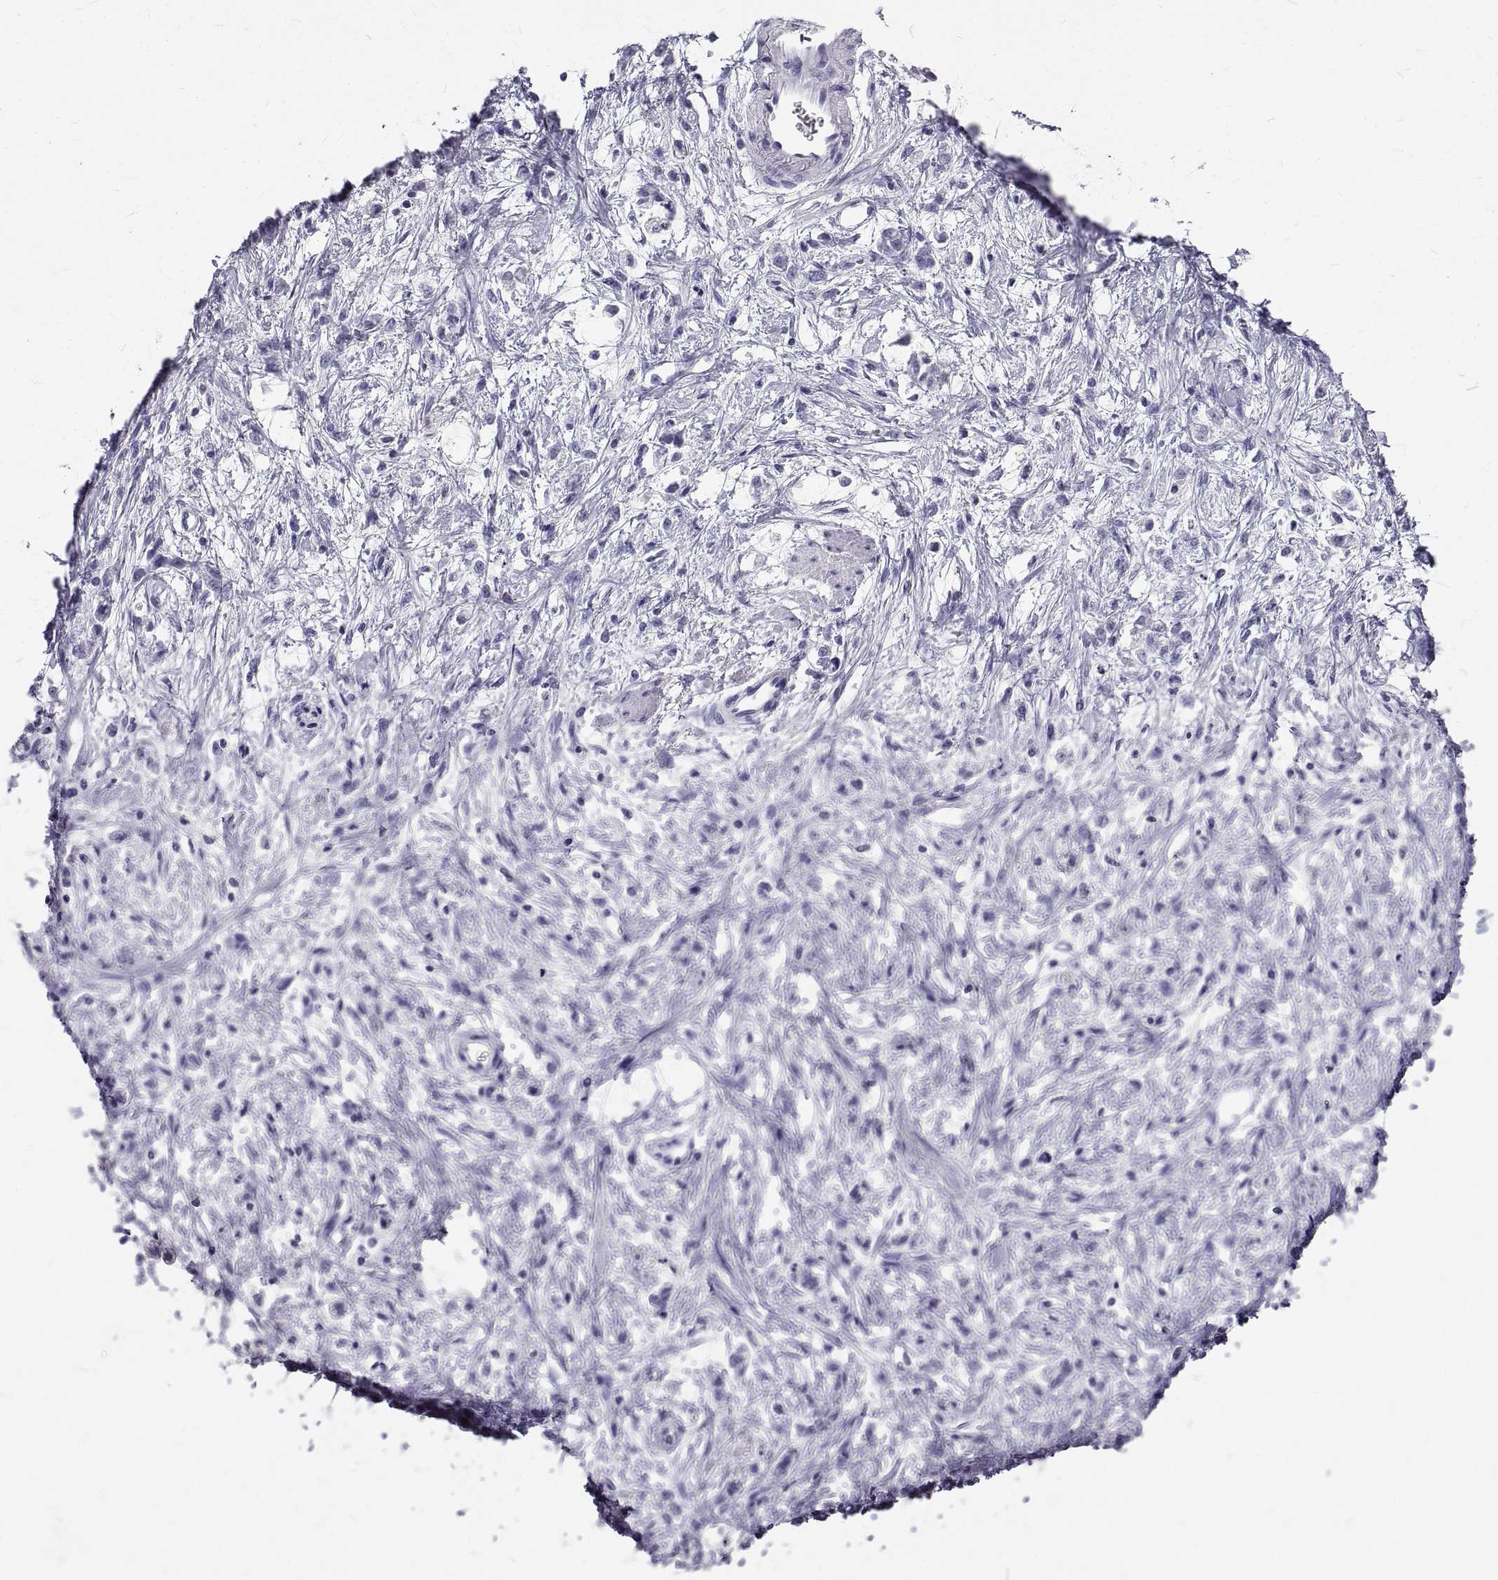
{"staining": {"intensity": "negative", "quantity": "none", "location": "none"}, "tissue": "stomach cancer", "cell_type": "Tumor cells", "image_type": "cancer", "snomed": [{"axis": "morphology", "description": "Adenocarcinoma, NOS"}, {"axis": "topography", "description": "Stomach"}], "caption": "DAB immunohistochemical staining of adenocarcinoma (stomach) exhibits no significant staining in tumor cells.", "gene": "GNG12", "patient": {"sex": "female", "age": 60}}